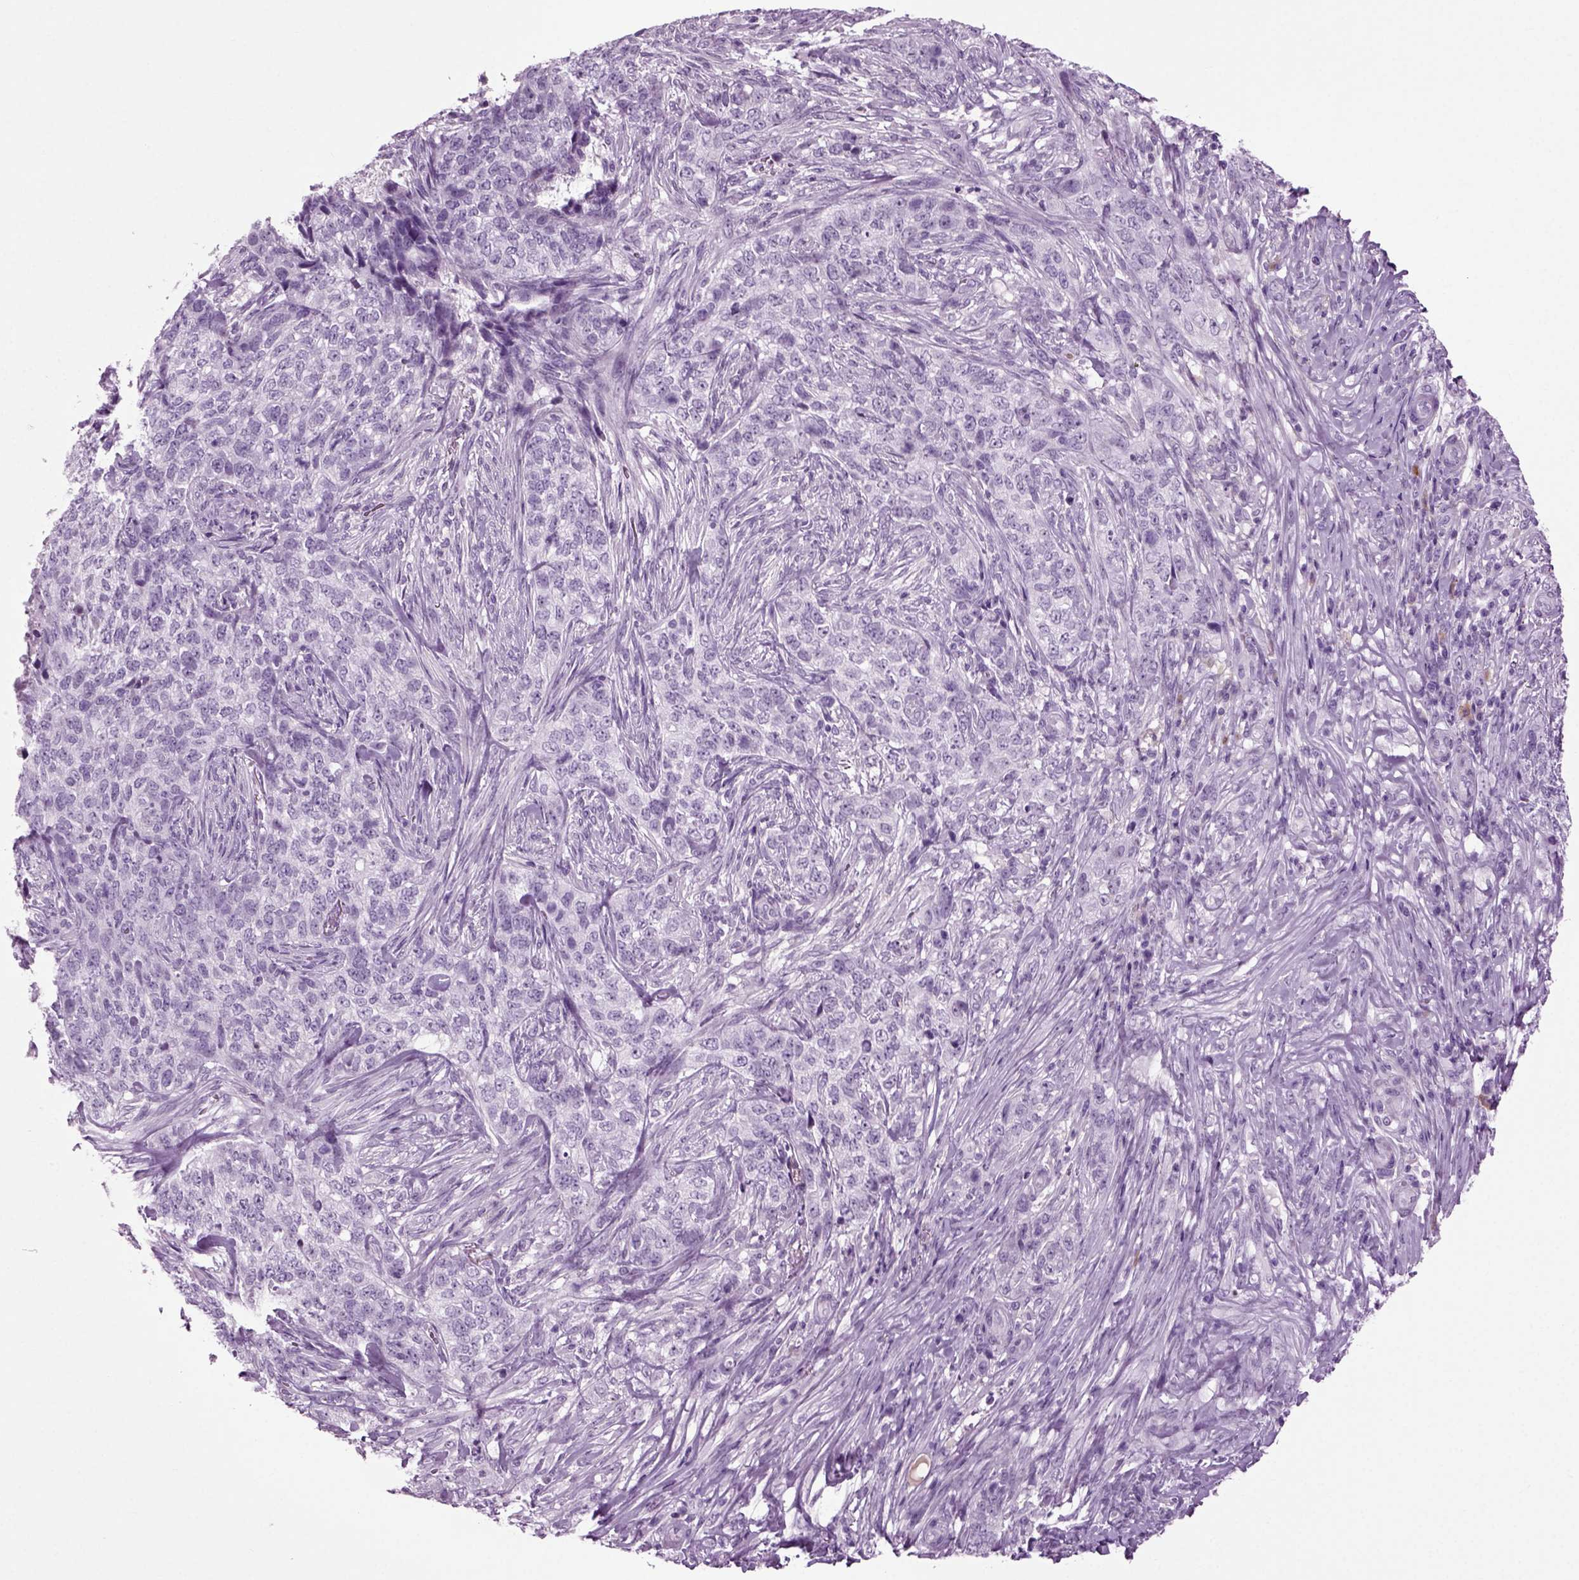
{"staining": {"intensity": "negative", "quantity": "none", "location": "none"}, "tissue": "skin cancer", "cell_type": "Tumor cells", "image_type": "cancer", "snomed": [{"axis": "morphology", "description": "Basal cell carcinoma"}, {"axis": "topography", "description": "Skin"}], "caption": "DAB immunohistochemical staining of basal cell carcinoma (skin) shows no significant expression in tumor cells.", "gene": "PRLH", "patient": {"sex": "female", "age": 69}}